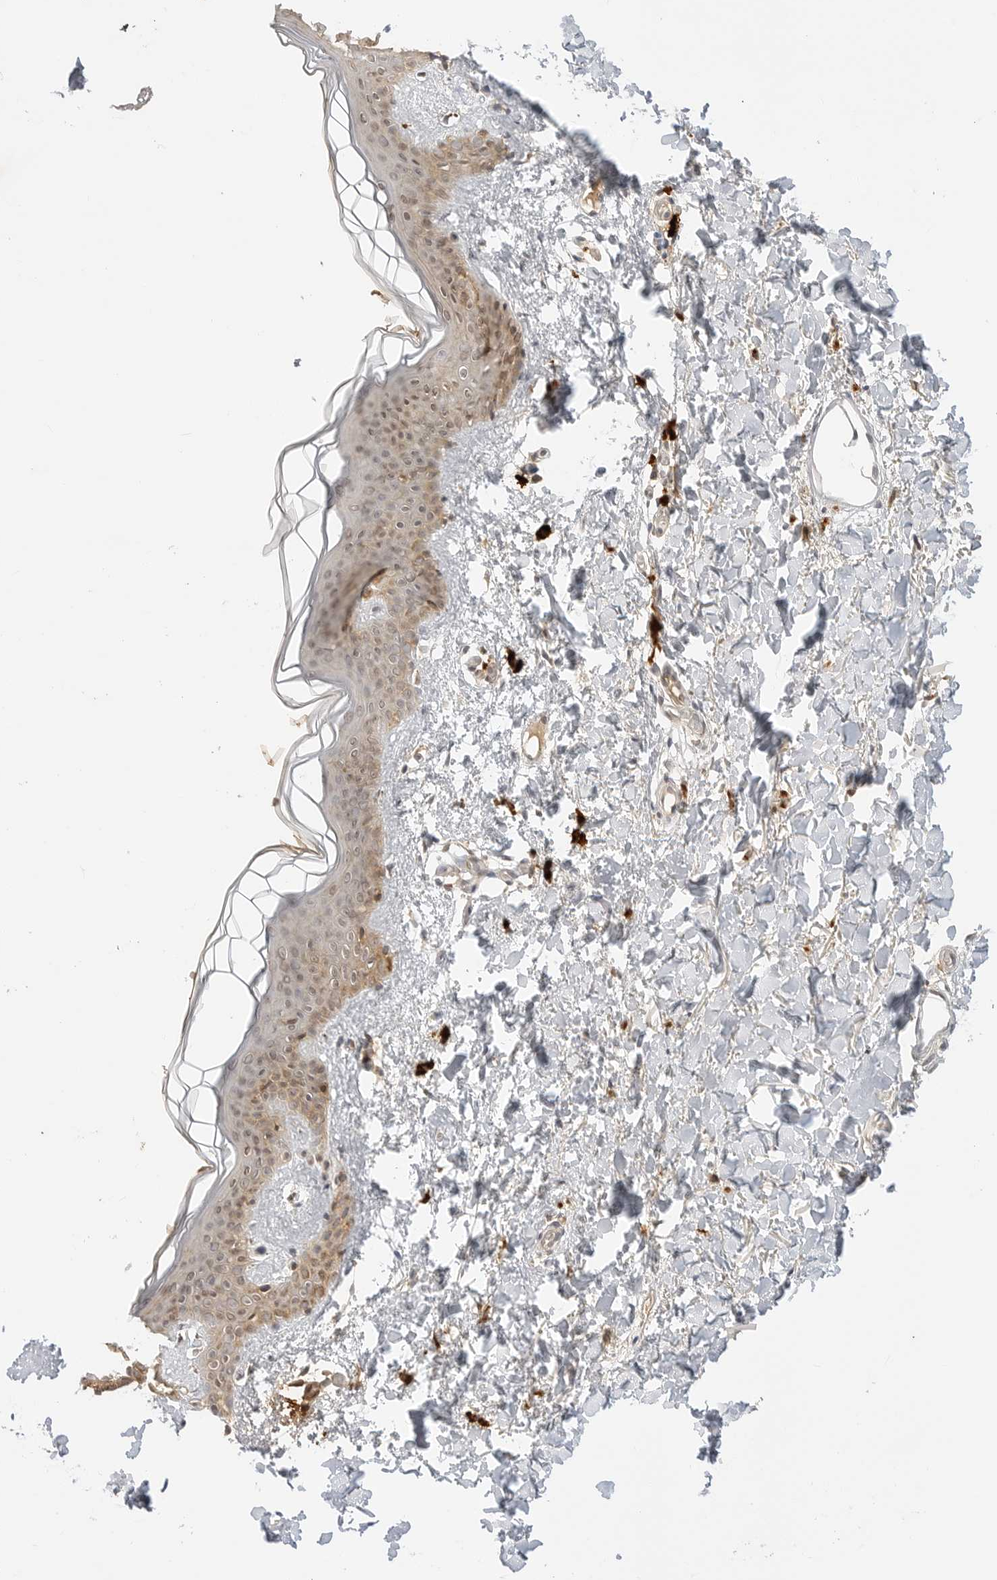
{"staining": {"intensity": "negative", "quantity": "none", "location": "none"}, "tissue": "skin", "cell_type": "Fibroblasts", "image_type": "normal", "snomed": [{"axis": "morphology", "description": "Normal tissue, NOS"}, {"axis": "topography", "description": "Skin"}], "caption": "Fibroblasts are negative for protein expression in benign human skin. Nuclei are stained in blue.", "gene": "EPHA1", "patient": {"sex": "female", "age": 46}}